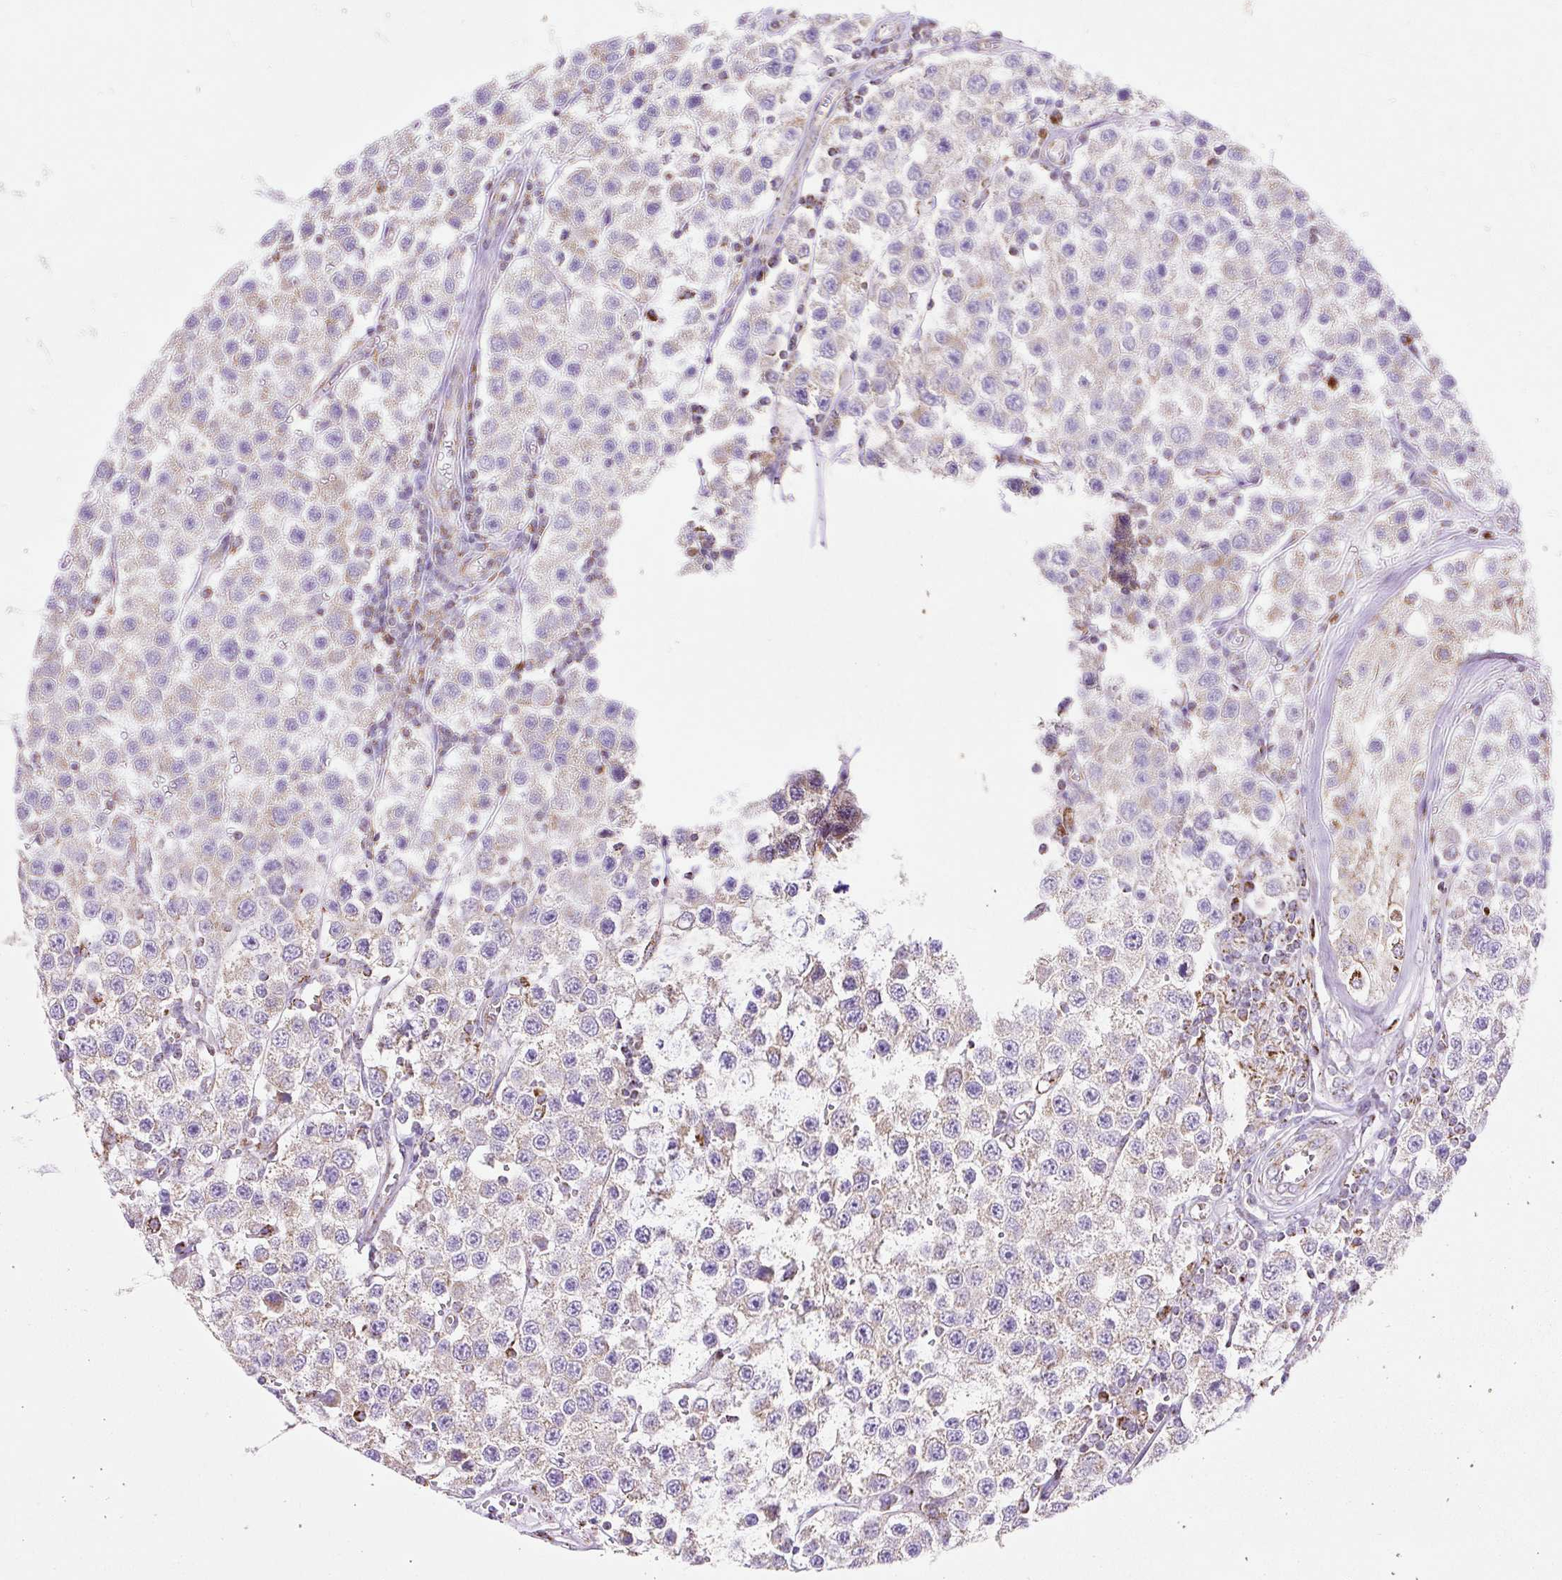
{"staining": {"intensity": "weak", "quantity": ">75%", "location": "cytoplasmic/membranous"}, "tissue": "testis cancer", "cell_type": "Tumor cells", "image_type": "cancer", "snomed": [{"axis": "morphology", "description": "Seminoma, NOS"}, {"axis": "topography", "description": "Testis"}], "caption": "Immunohistochemical staining of testis cancer (seminoma) shows low levels of weak cytoplasmic/membranous positivity in about >75% of tumor cells.", "gene": "DAAM2", "patient": {"sex": "male", "age": 34}}